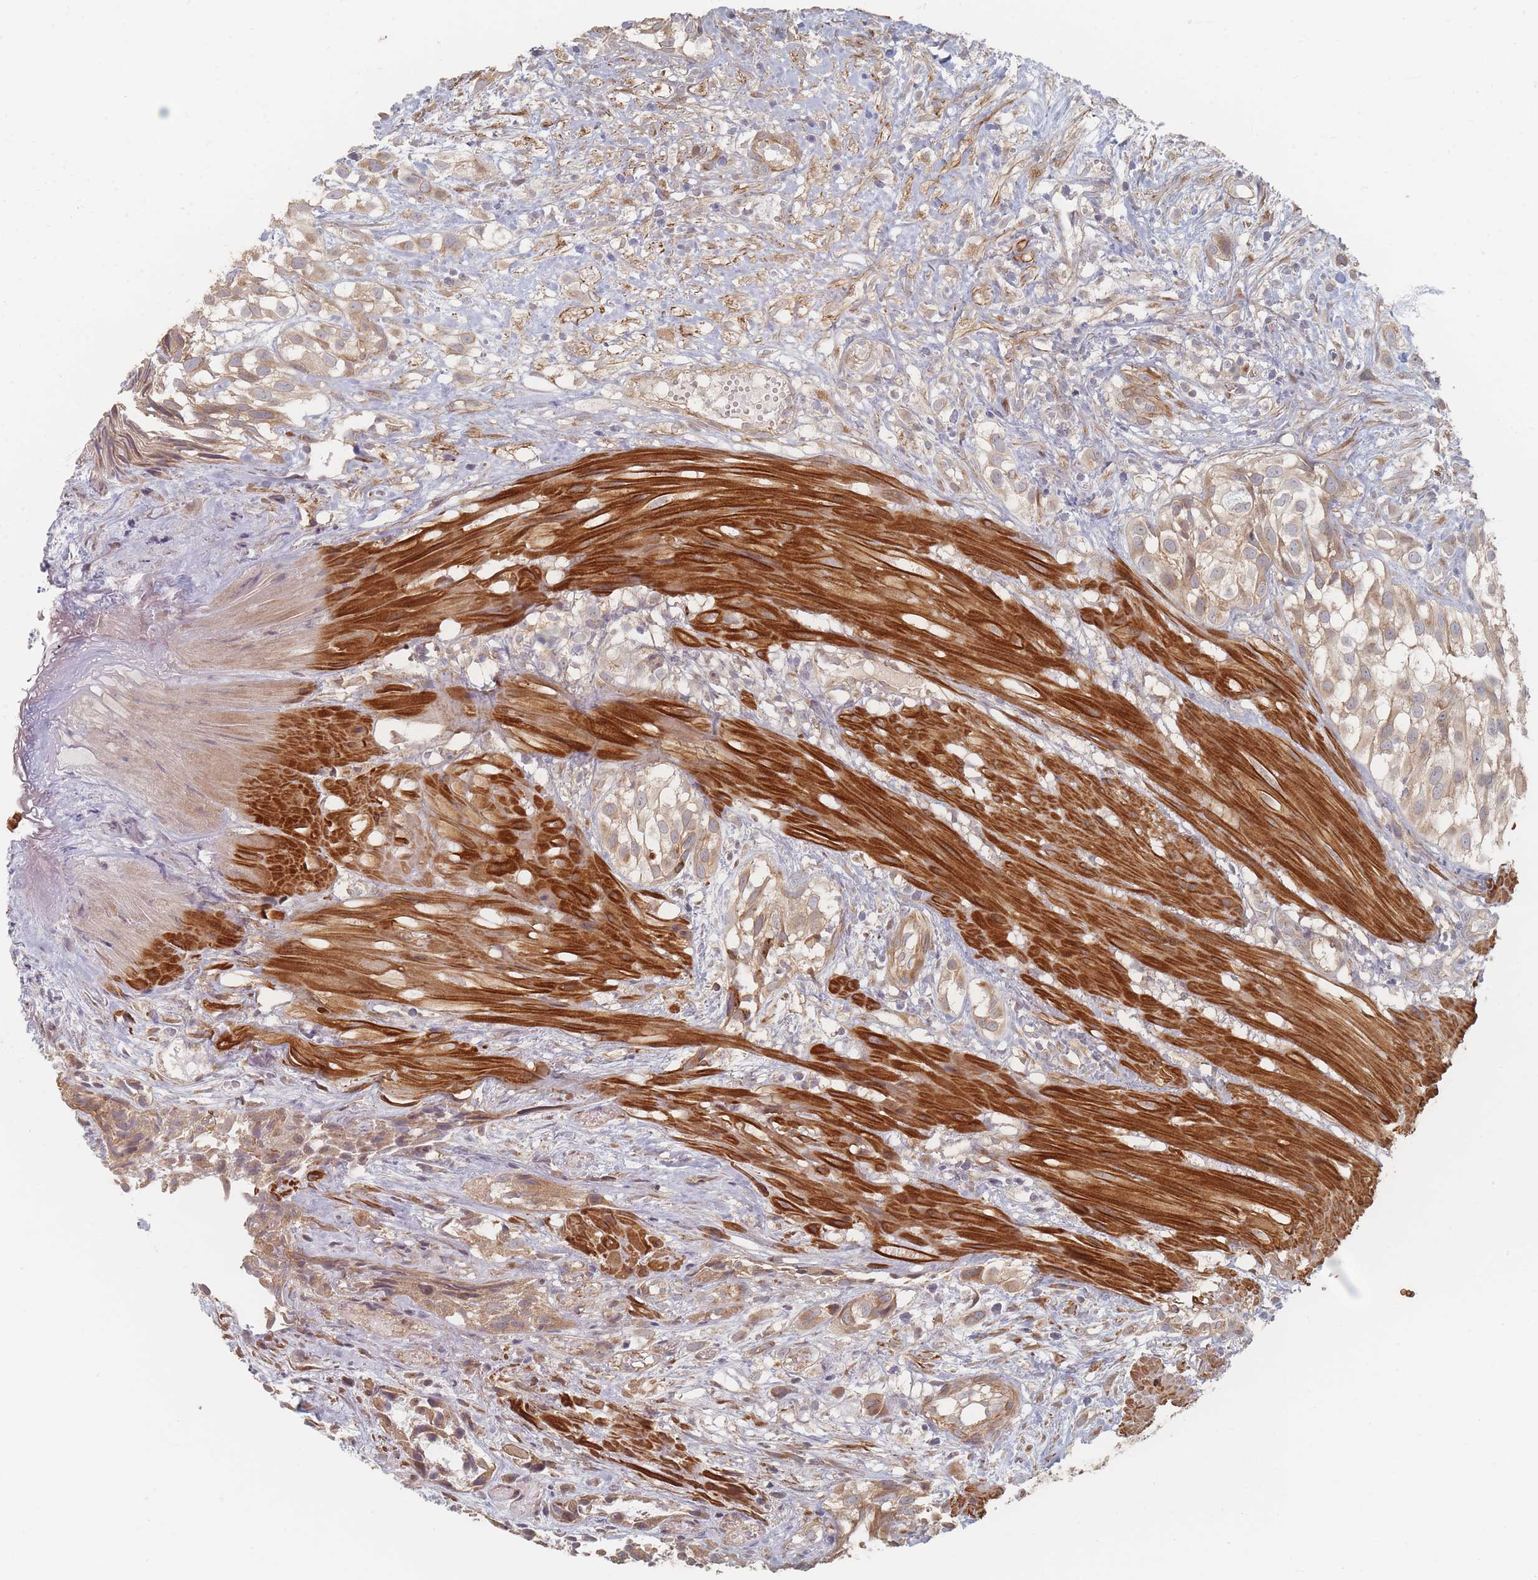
{"staining": {"intensity": "weak", "quantity": ">75%", "location": "cytoplasmic/membranous"}, "tissue": "urothelial cancer", "cell_type": "Tumor cells", "image_type": "cancer", "snomed": [{"axis": "morphology", "description": "Urothelial carcinoma, High grade"}, {"axis": "topography", "description": "Urinary bladder"}], "caption": "Immunohistochemical staining of human high-grade urothelial carcinoma demonstrates weak cytoplasmic/membranous protein staining in approximately >75% of tumor cells.", "gene": "GLE1", "patient": {"sex": "male", "age": 56}}